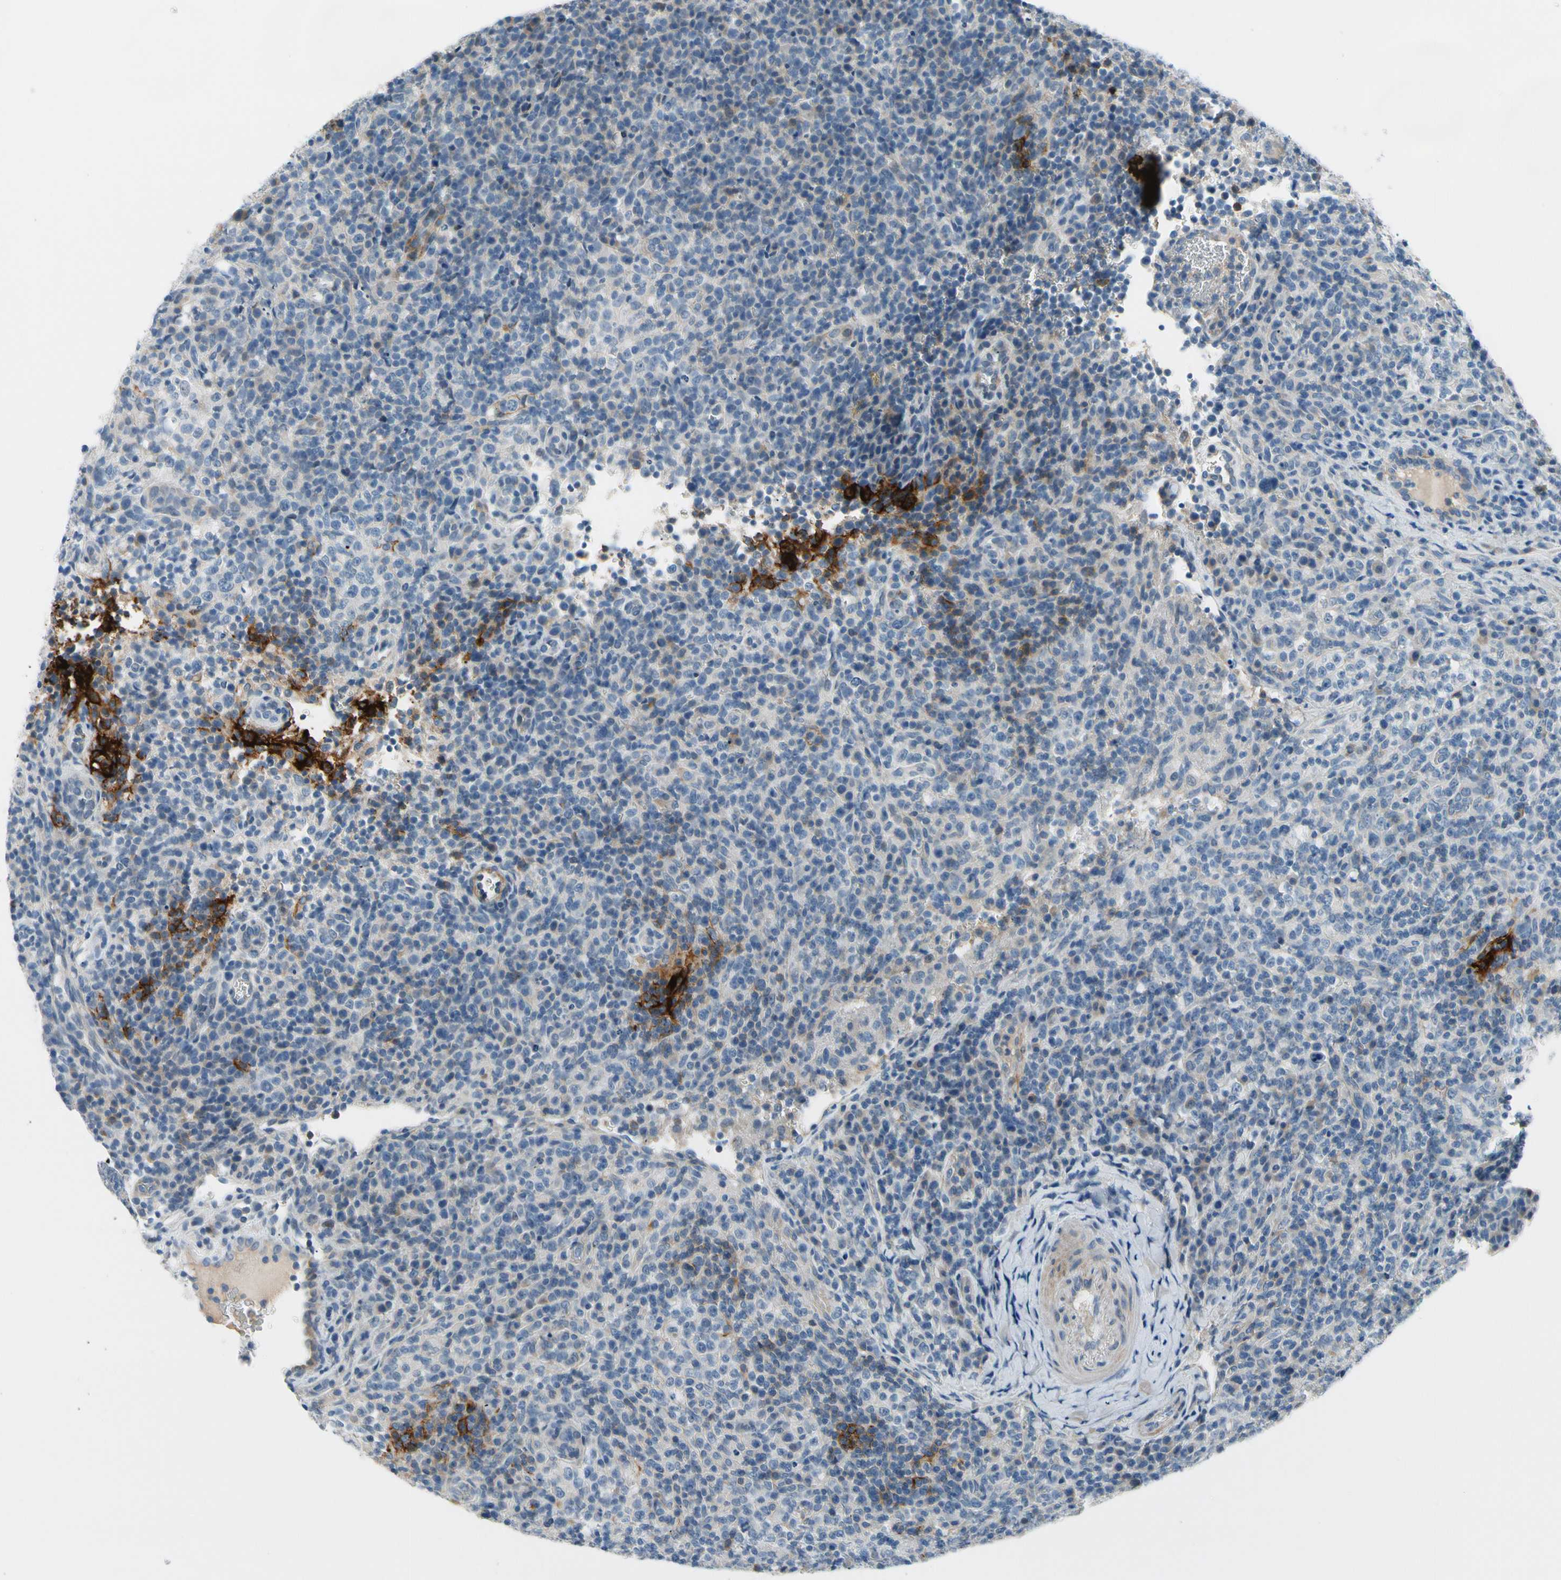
{"staining": {"intensity": "weak", "quantity": "<25%", "location": "cytoplasmic/membranous"}, "tissue": "lymphoma", "cell_type": "Tumor cells", "image_type": "cancer", "snomed": [{"axis": "morphology", "description": "Malignant lymphoma, non-Hodgkin's type, High grade"}, {"axis": "topography", "description": "Lymph node"}], "caption": "This is an IHC histopathology image of high-grade malignant lymphoma, non-Hodgkin's type. There is no positivity in tumor cells.", "gene": "FCER2", "patient": {"sex": "female", "age": 76}}